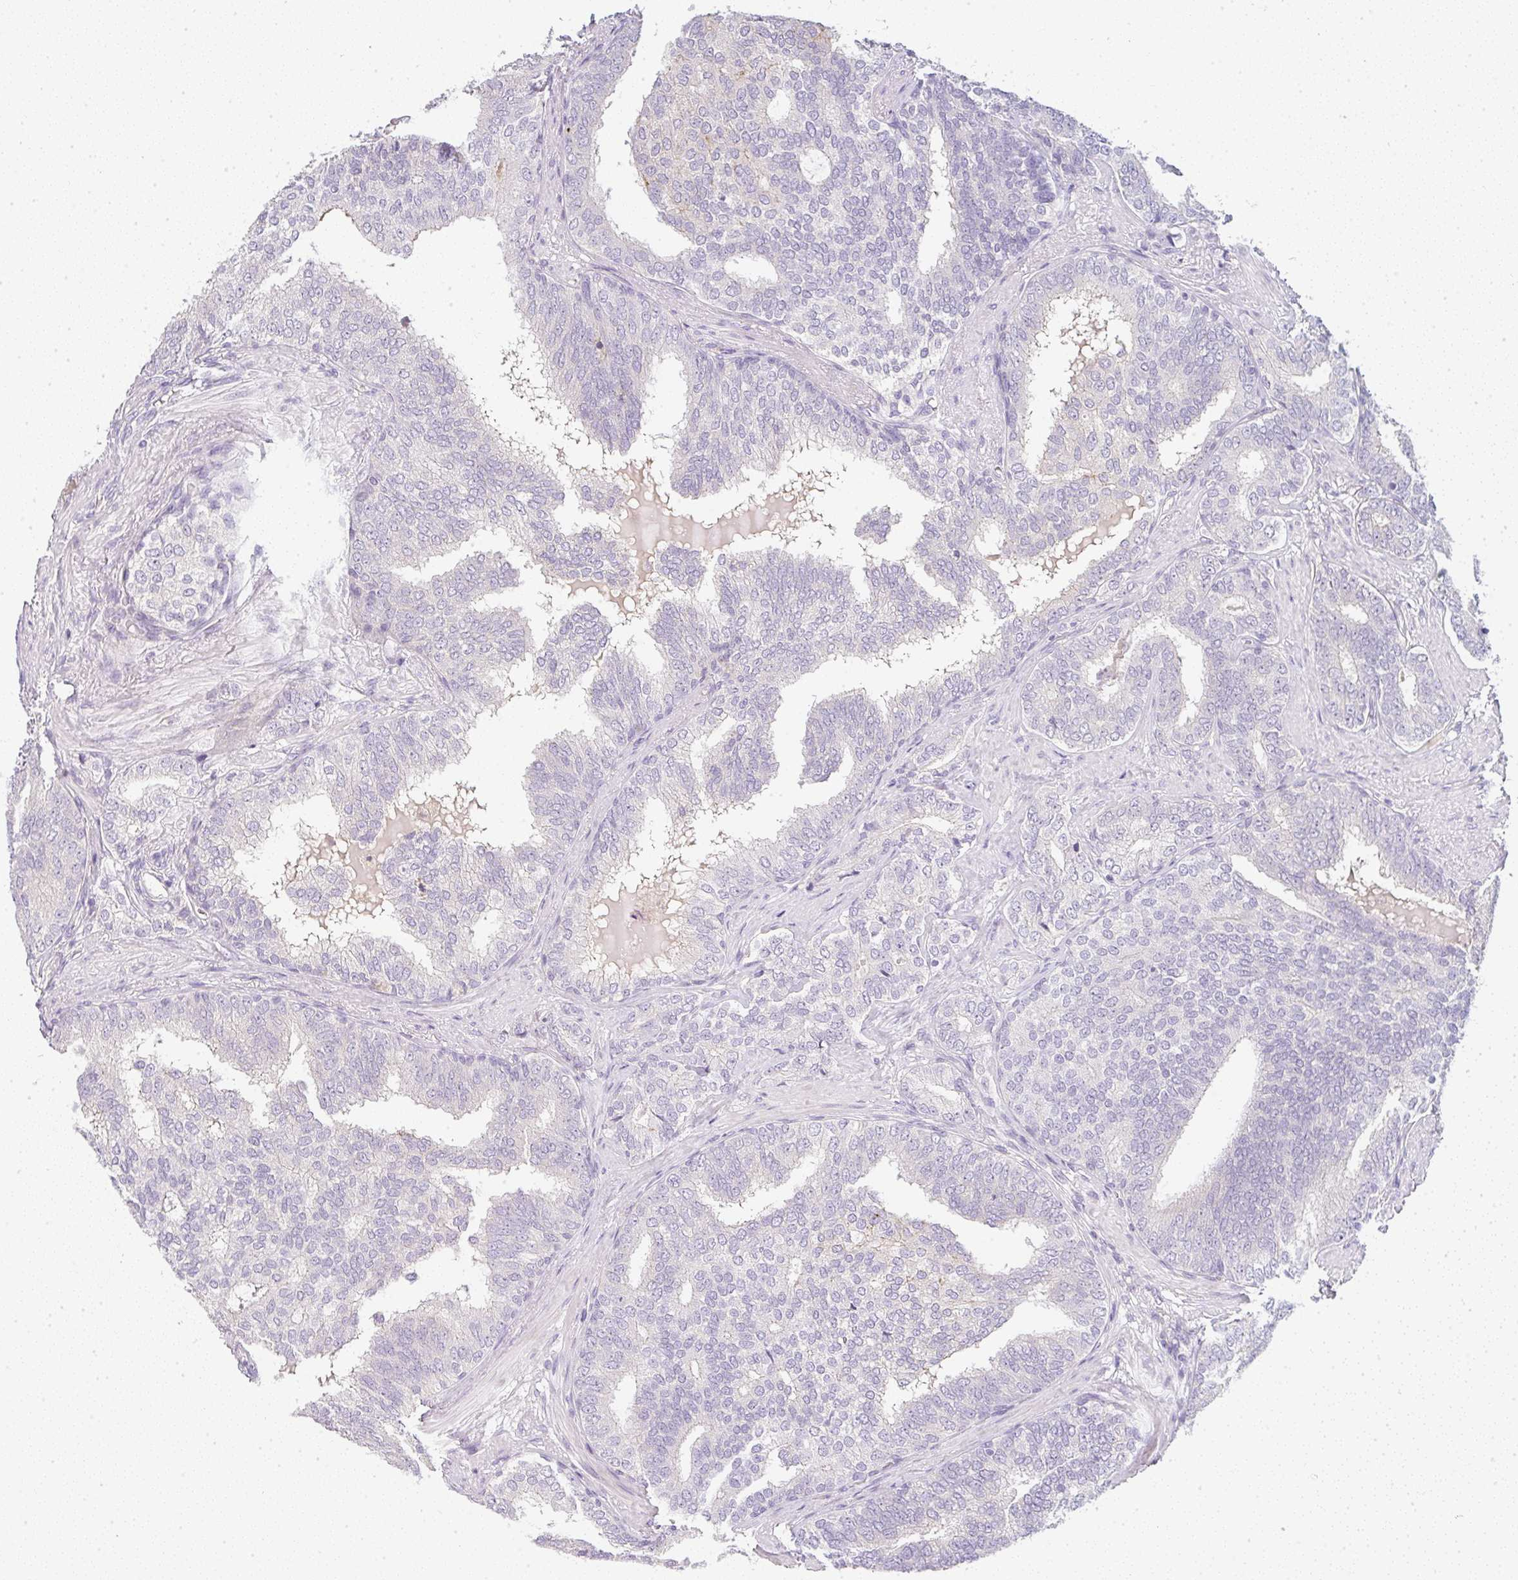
{"staining": {"intensity": "negative", "quantity": "none", "location": "none"}, "tissue": "prostate cancer", "cell_type": "Tumor cells", "image_type": "cancer", "snomed": [{"axis": "morphology", "description": "Adenocarcinoma, High grade"}, {"axis": "topography", "description": "Prostate"}], "caption": "The IHC micrograph has no significant staining in tumor cells of adenocarcinoma (high-grade) (prostate) tissue. (IHC, brightfield microscopy, high magnification).", "gene": "LPAR4", "patient": {"sex": "male", "age": 72}}